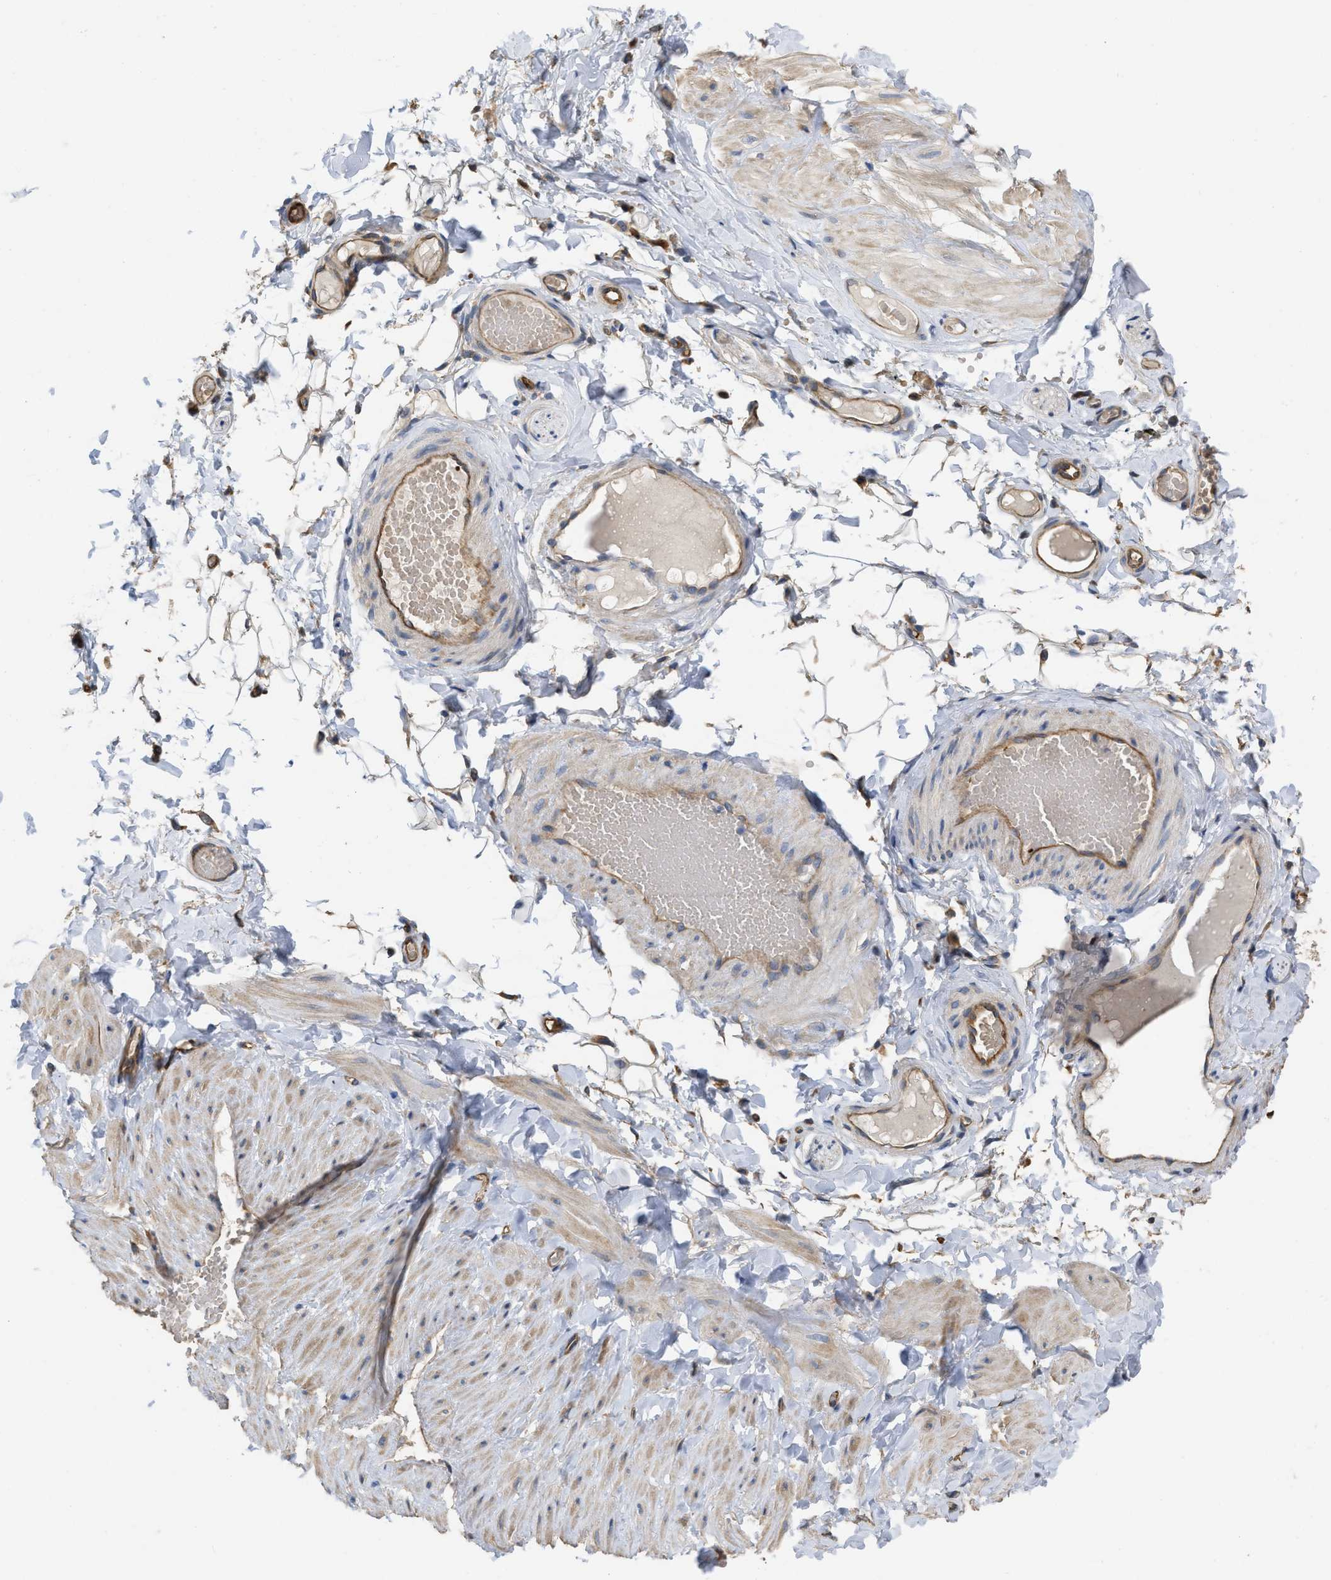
{"staining": {"intensity": "moderate", "quantity": ">75%", "location": "cytoplasmic/membranous"}, "tissue": "adipose tissue", "cell_type": "Adipocytes", "image_type": "normal", "snomed": [{"axis": "morphology", "description": "Normal tissue, NOS"}, {"axis": "topography", "description": "Adipose tissue"}, {"axis": "topography", "description": "Vascular tissue"}, {"axis": "topography", "description": "Peripheral nerve tissue"}], "caption": "Immunohistochemical staining of benign adipose tissue exhibits medium levels of moderate cytoplasmic/membranous positivity in approximately >75% of adipocytes. The staining was performed using DAB to visualize the protein expression in brown, while the nuclei were stained in blue with hematoxylin (Magnification: 20x).", "gene": "SLC4A11", "patient": {"sex": "male", "age": 25}}